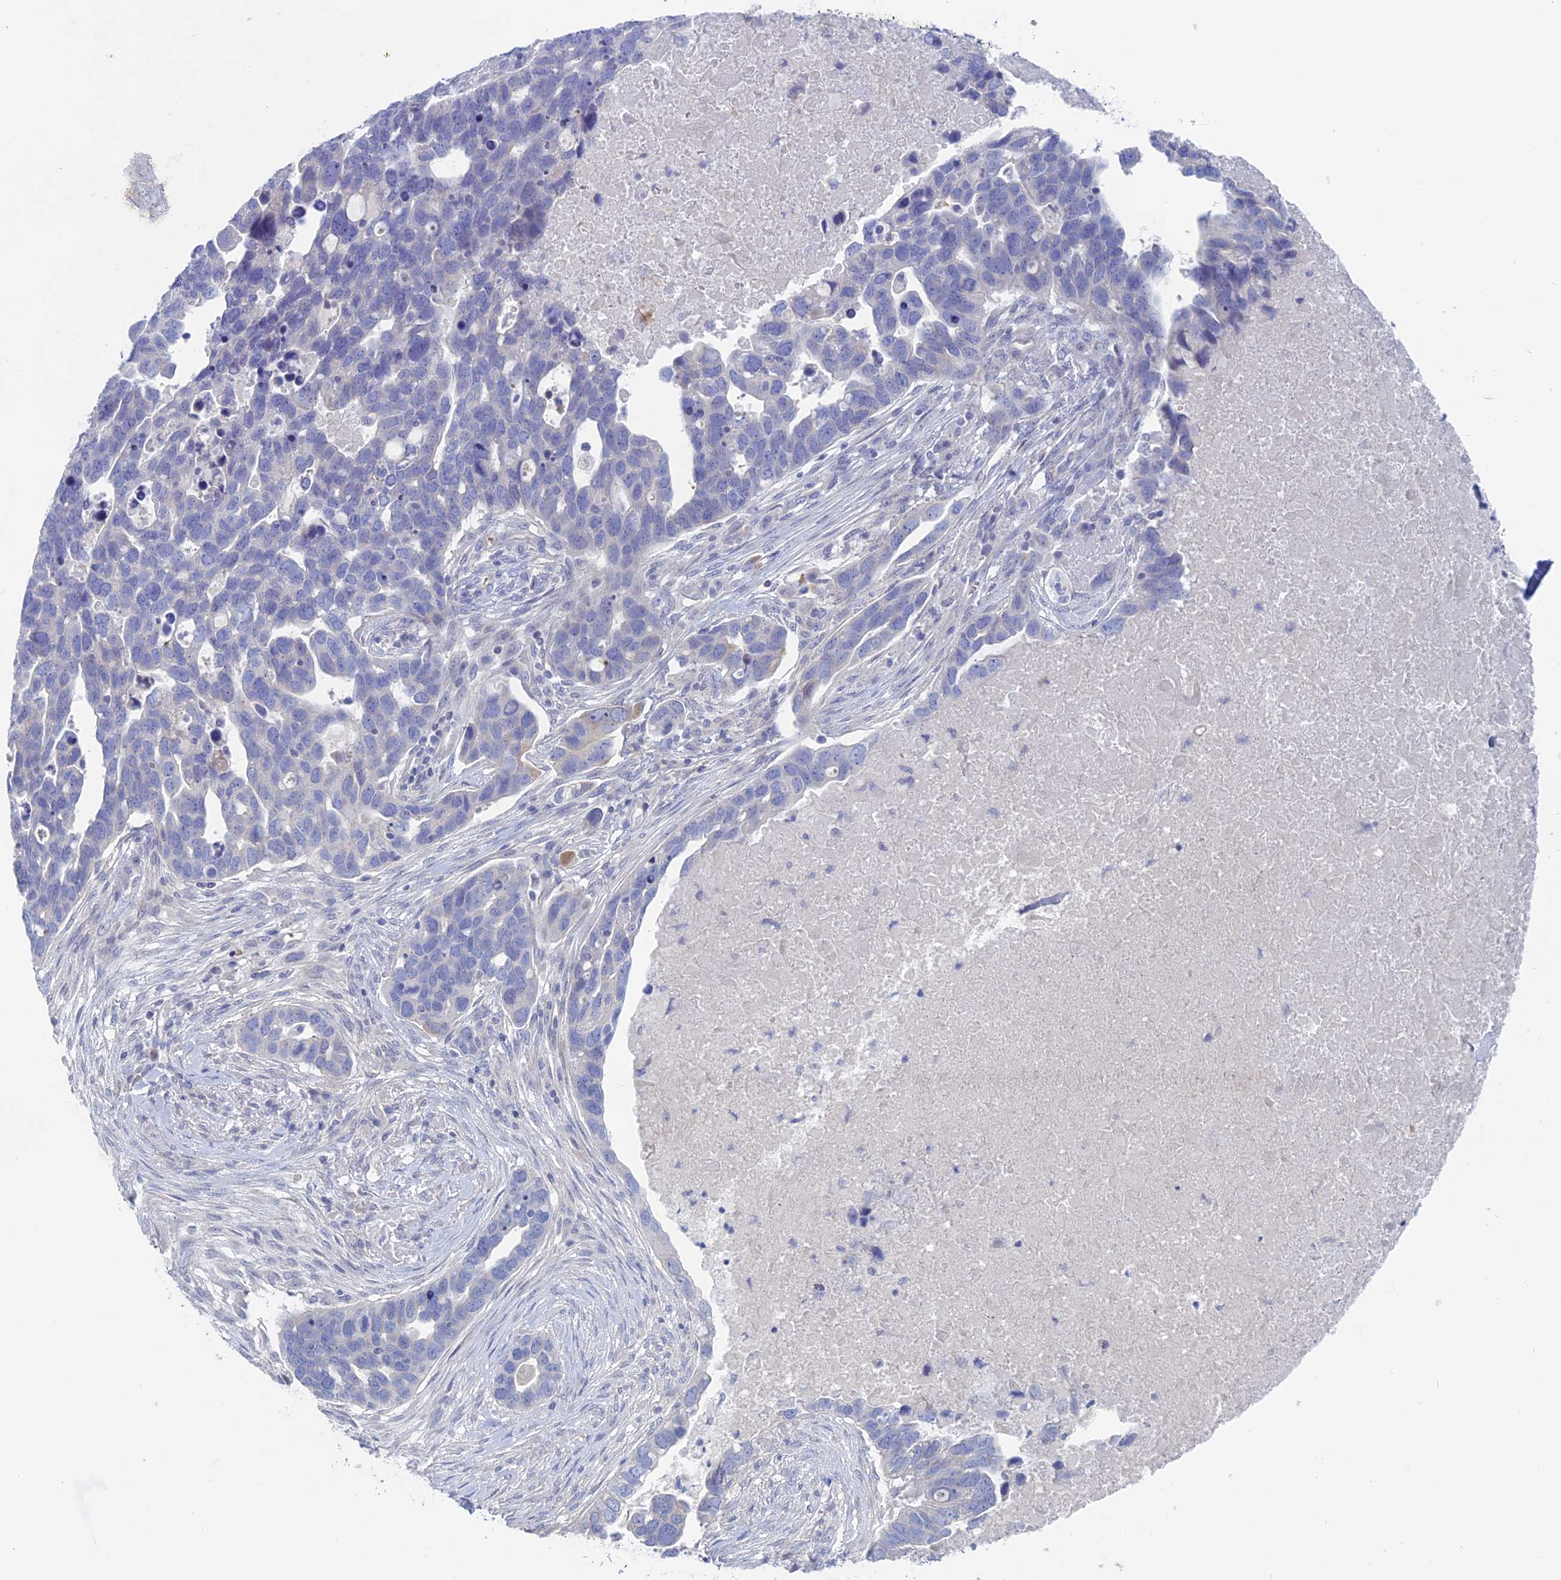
{"staining": {"intensity": "negative", "quantity": "none", "location": "none"}, "tissue": "ovarian cancer", "cell_type": "Tumor cells", "image_type": "cancer", "snomed": [{"axis": "morphology", "description": "Cystadenocarcinoma, serous, NOS"}, {"axis": "topography", "description": "Ovary"}], "caption": "Ovarian serous cystadenocarcinoma was stained to show a protein in brown. There is no significant expression in tumor cells.", "gene": "TBC1D30", "patient": {"sex": "female", "age": 54}}